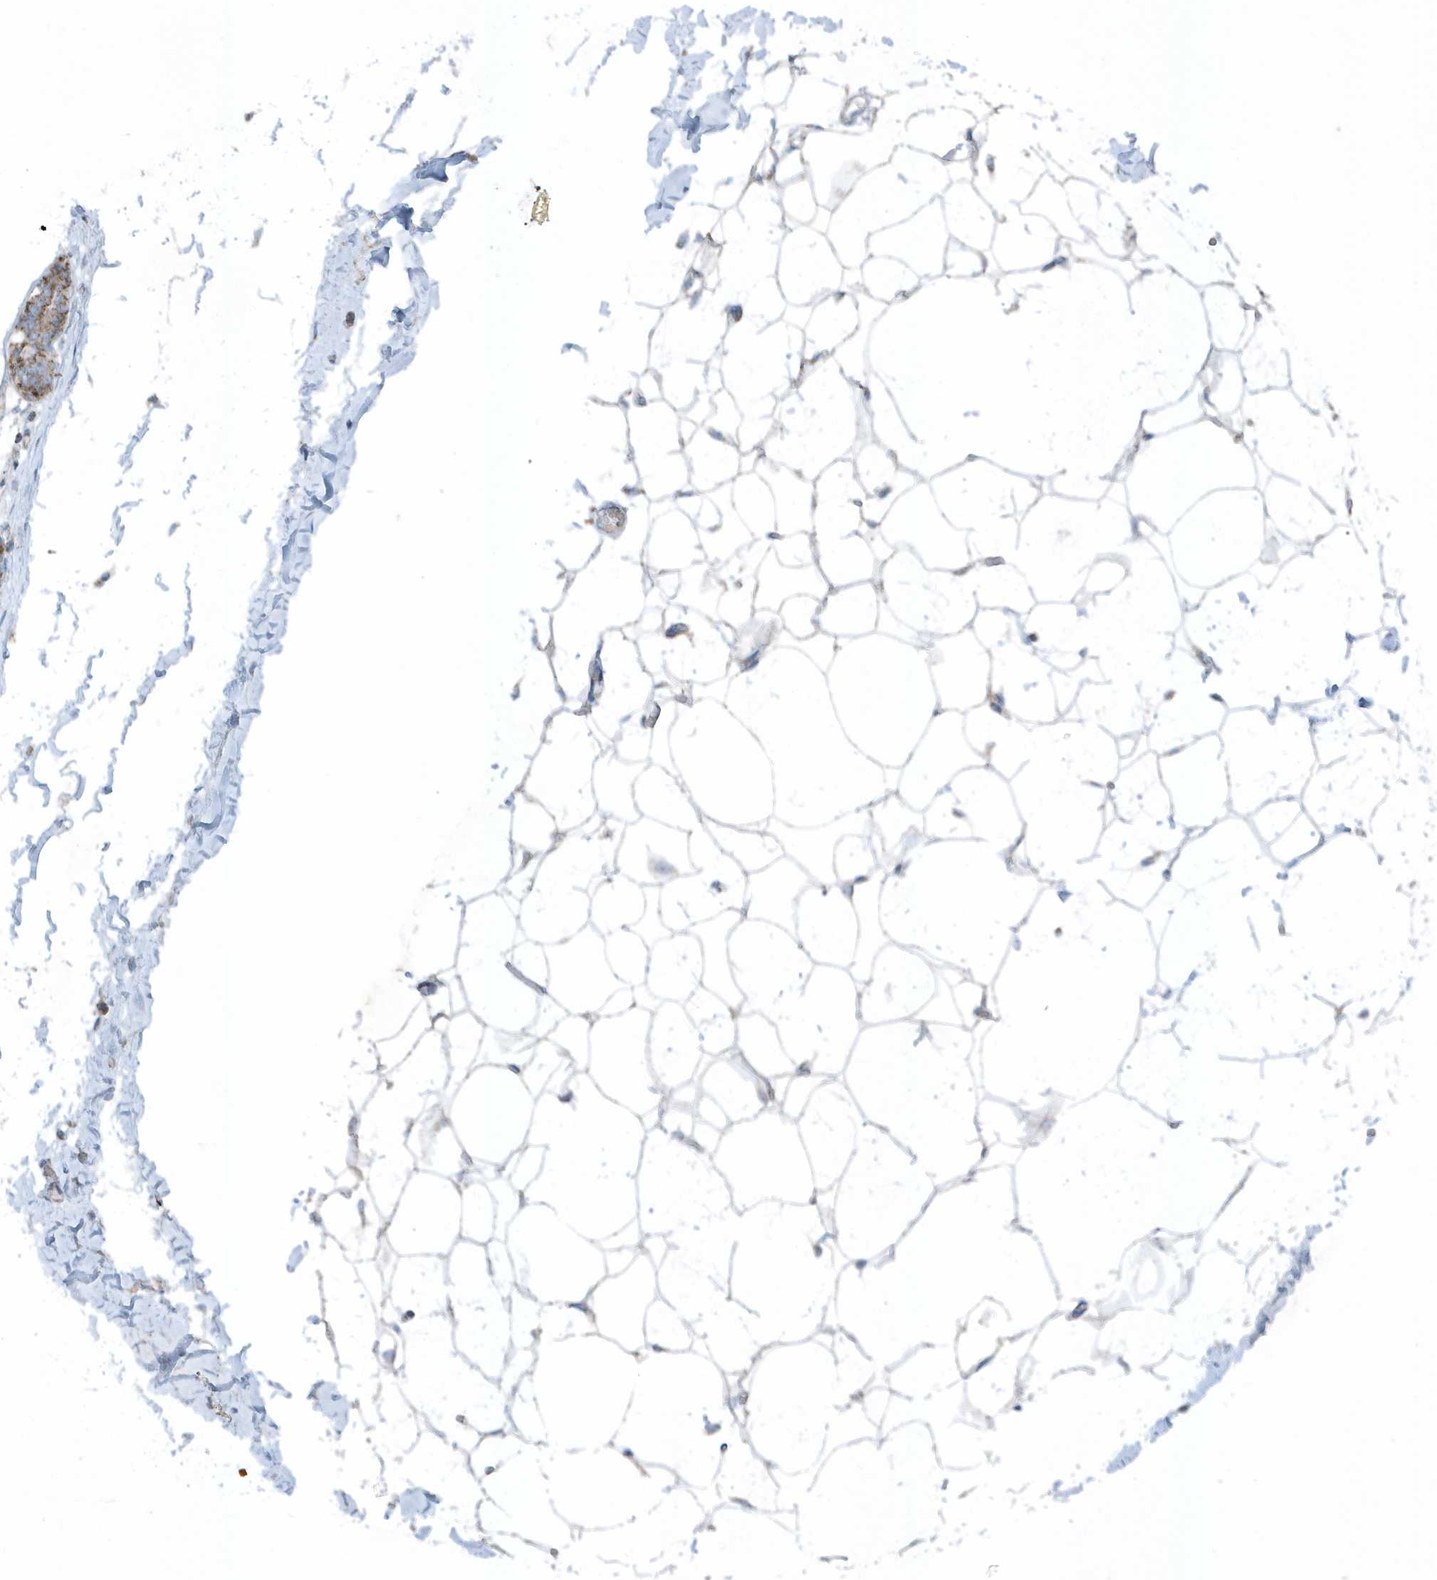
{"staining": {"intensity": "negative", "quantity": "none", "location": "none"}, "tissue": "breast", "cell_type": "Adipocytes", "image_type": "normal", "snomed": [{"axis": "morphology", "description": "Normal tissue, NOS"}, {"axis": "topography", "description": "Breast"}], "caption": "DAB (3,3'-diaminobenzidine) immunohistochemical staining of unremarkable human breast demonstrates no significant expression in adipocytes.", "gene": "SLC38A2", "patient": {"sex": "female", "age": 27}}